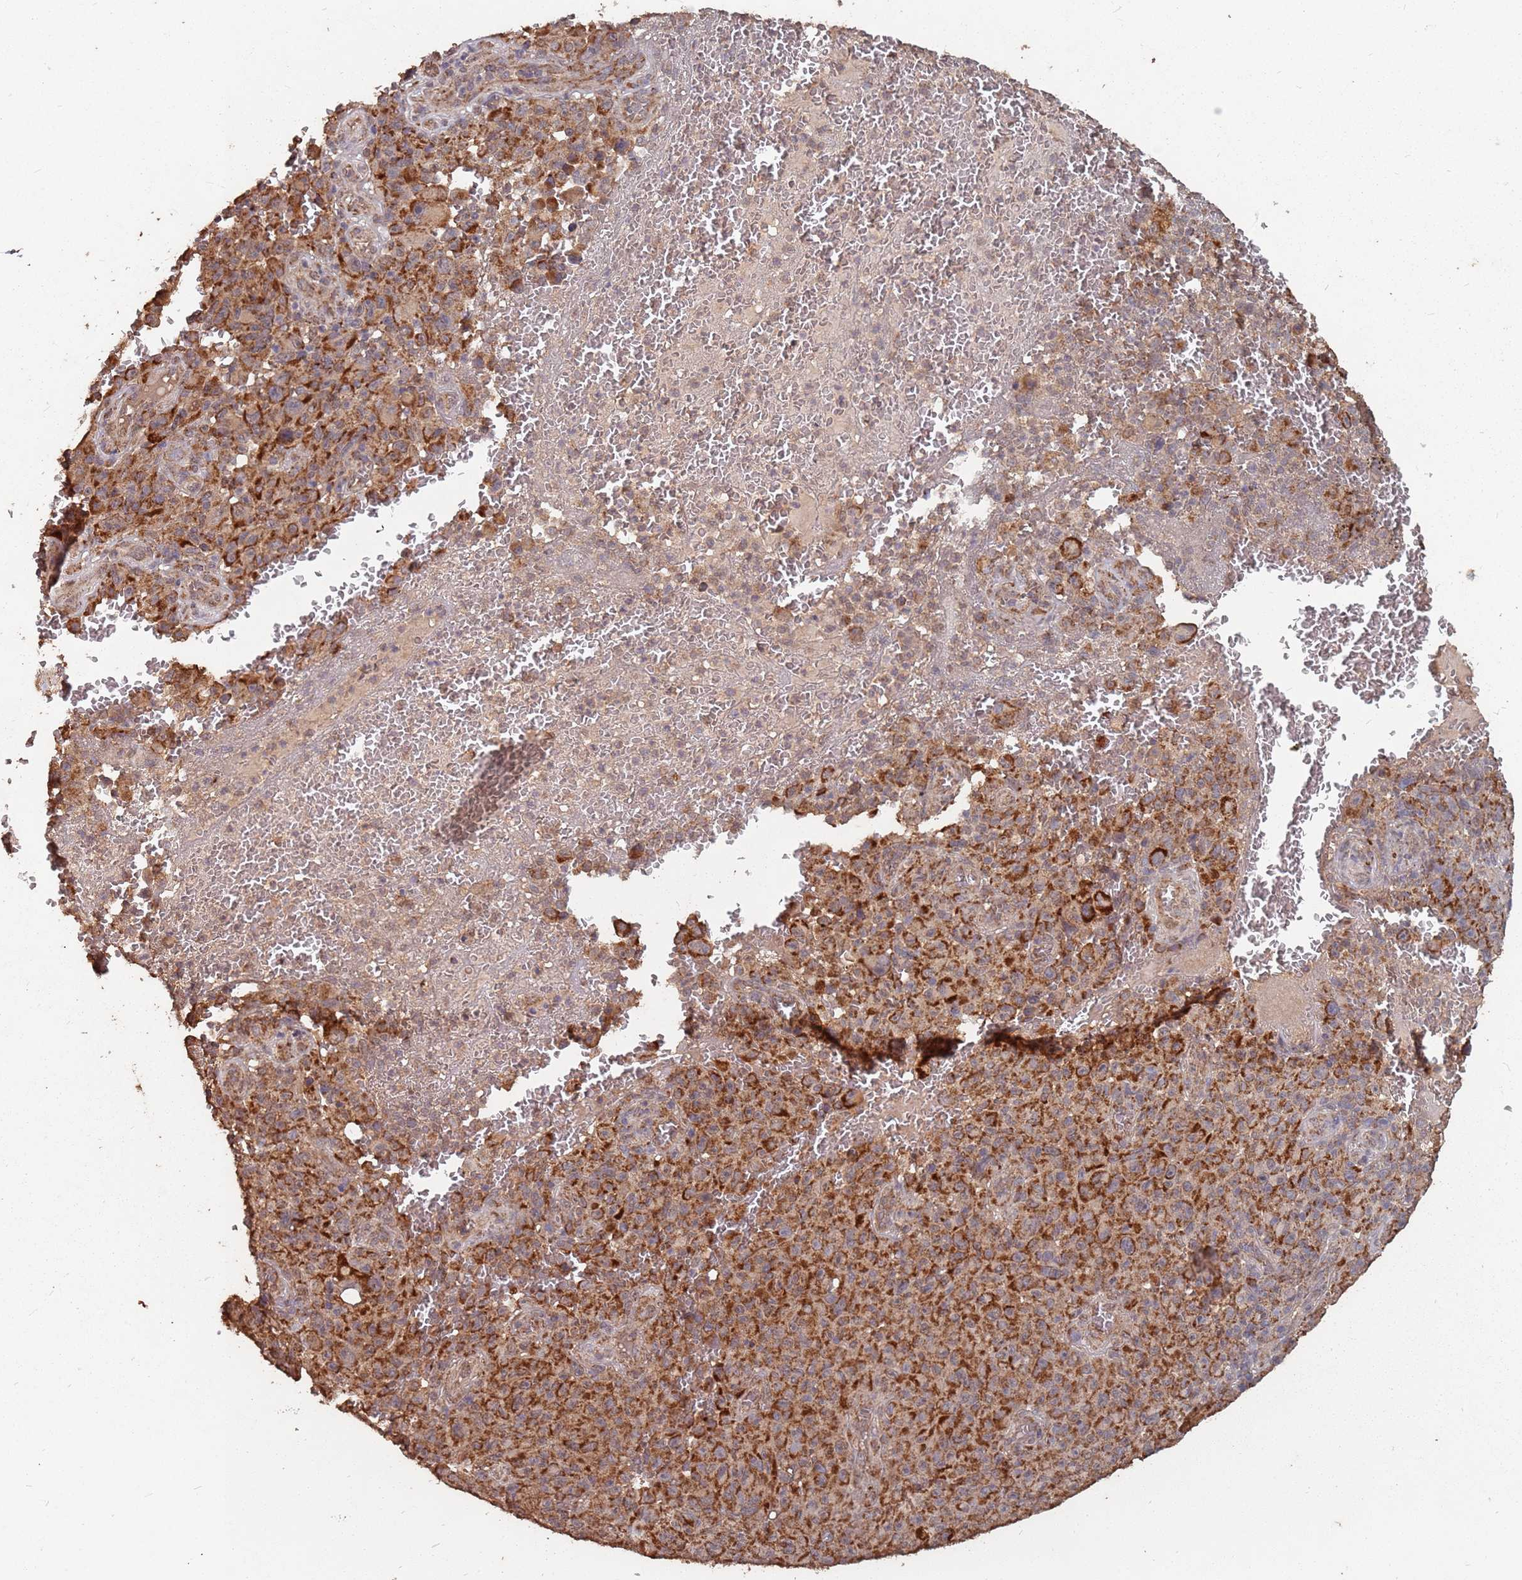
{"staining": {"intensity": "strong", "quantity": ">75%", "location": "cytoplasmic/membranous"}, "tissue": "melanoma", "cell_type": "Tumor cells", "image_type": "cancer", "snomed": [{"axis": "morphology", "description": "Malignant melanoma, NOS"}, {"axis": "topography", "description": "Skin"}], "caption": "The immunohistochemical stain shows strong cytoplasmic/membranous expression in tumor cells of melanoma tissue.", "gene": "PRORP", "patient": {"sex": "female", "age": 82}}